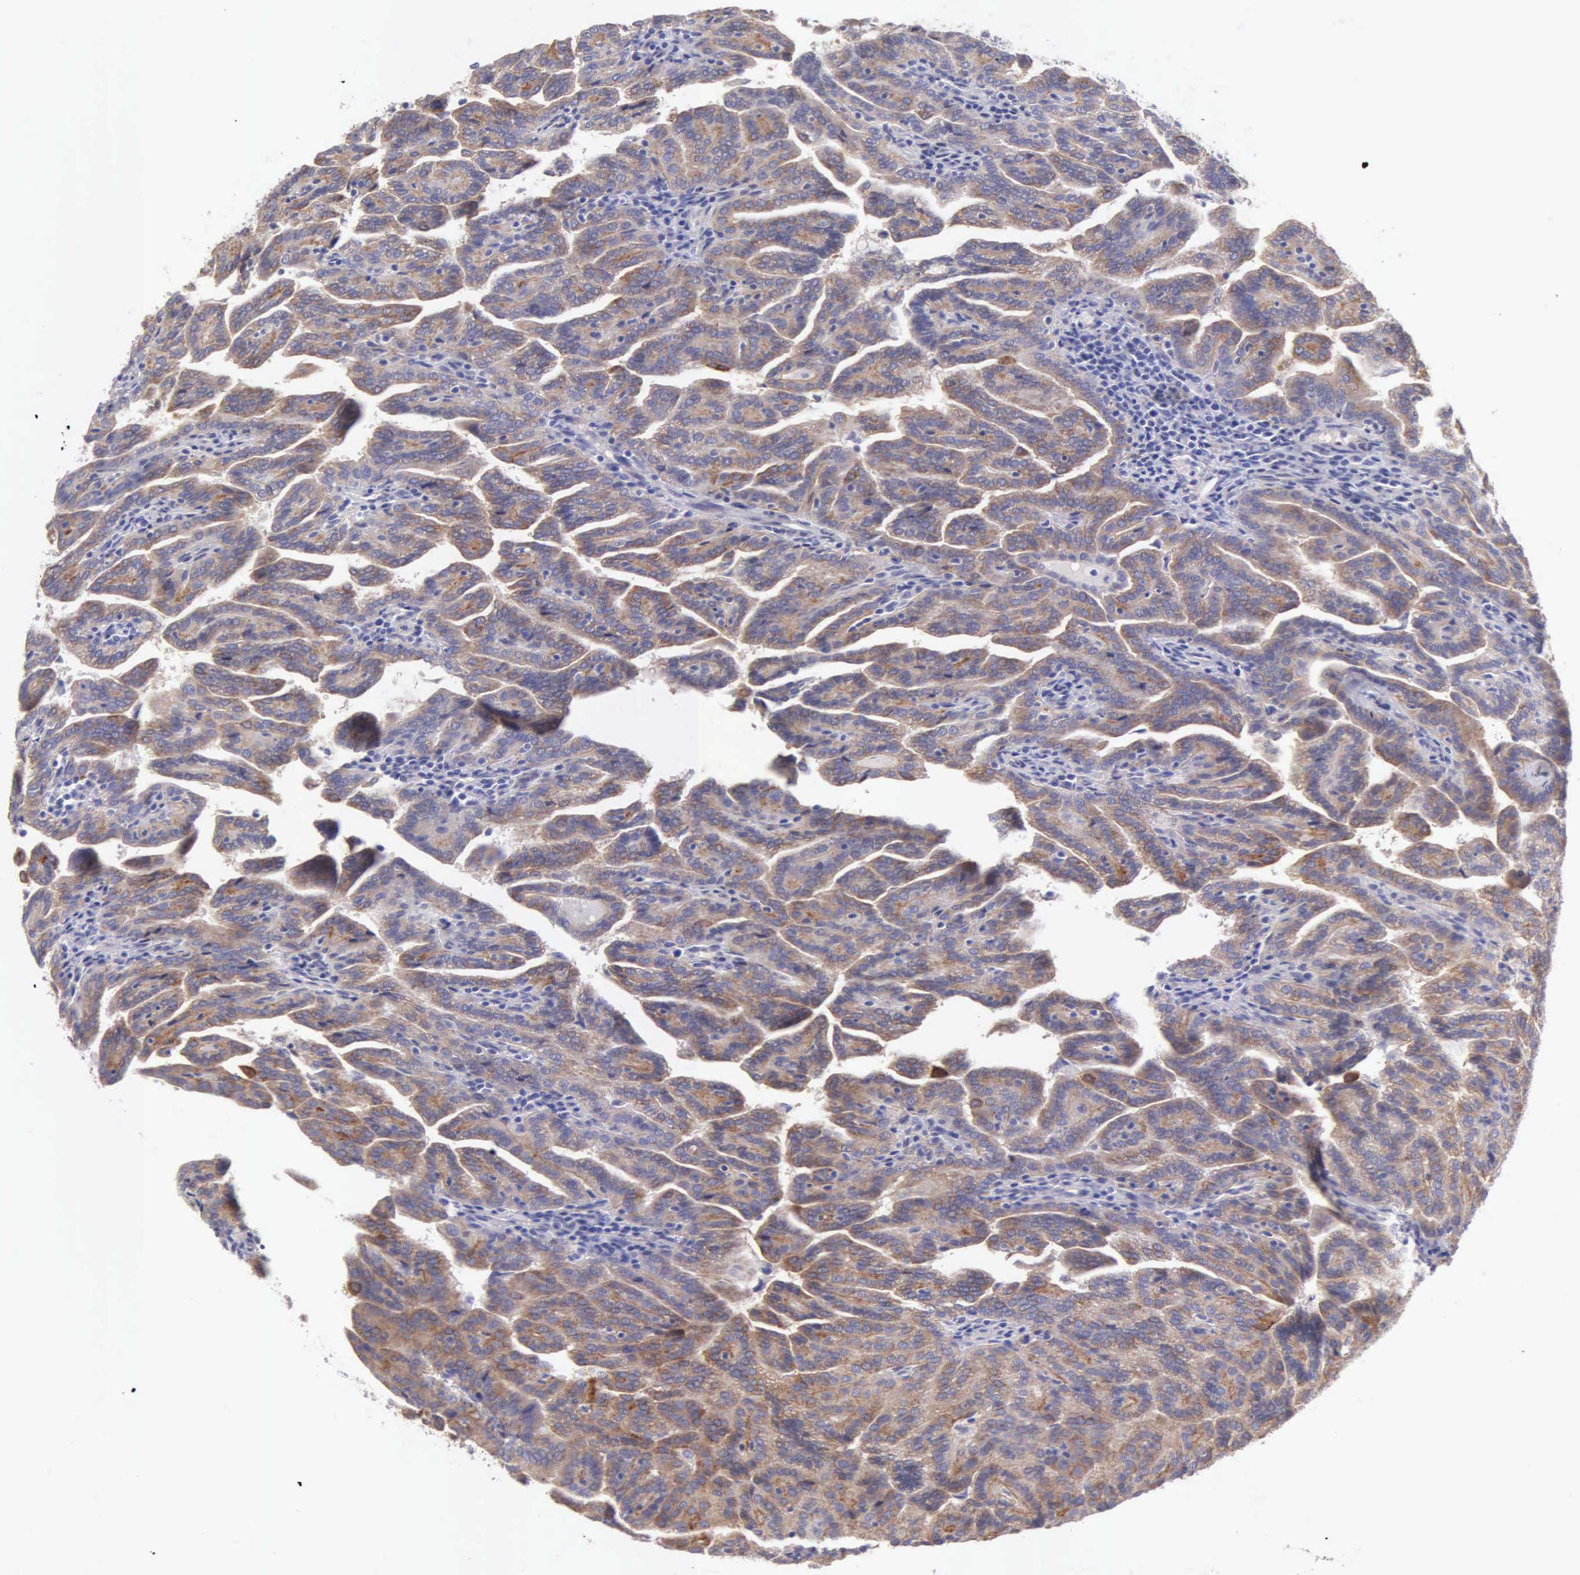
{"staining": {"intensity": "weak", "quantity": ">75%", "location": "cytoplasmic/membranous"}, "tissue": "renal cancer", "cell_type": "Tumor cells", "image_type": "cancer", "snomed": [{"axis": "morphology", "description": "Adenocarcinoma, NOS"}, {"axis": "topography", "description": "Kidney"}], "caption": "IHC (DAB (3,3'-diaminobenzidine)) staining of human renal cancer (adenocarcinoma) reveals weak cytoplasmic/membranous protein staining in about >75% of tumor cells. Using DAB (3,3'-diaminobenzidine) (brown) and hematoxylin (blue) stains, captured at high magnification using brightfield microscopy.", "gene": "APP", "patient": {"sex": "male", "age": 61}}